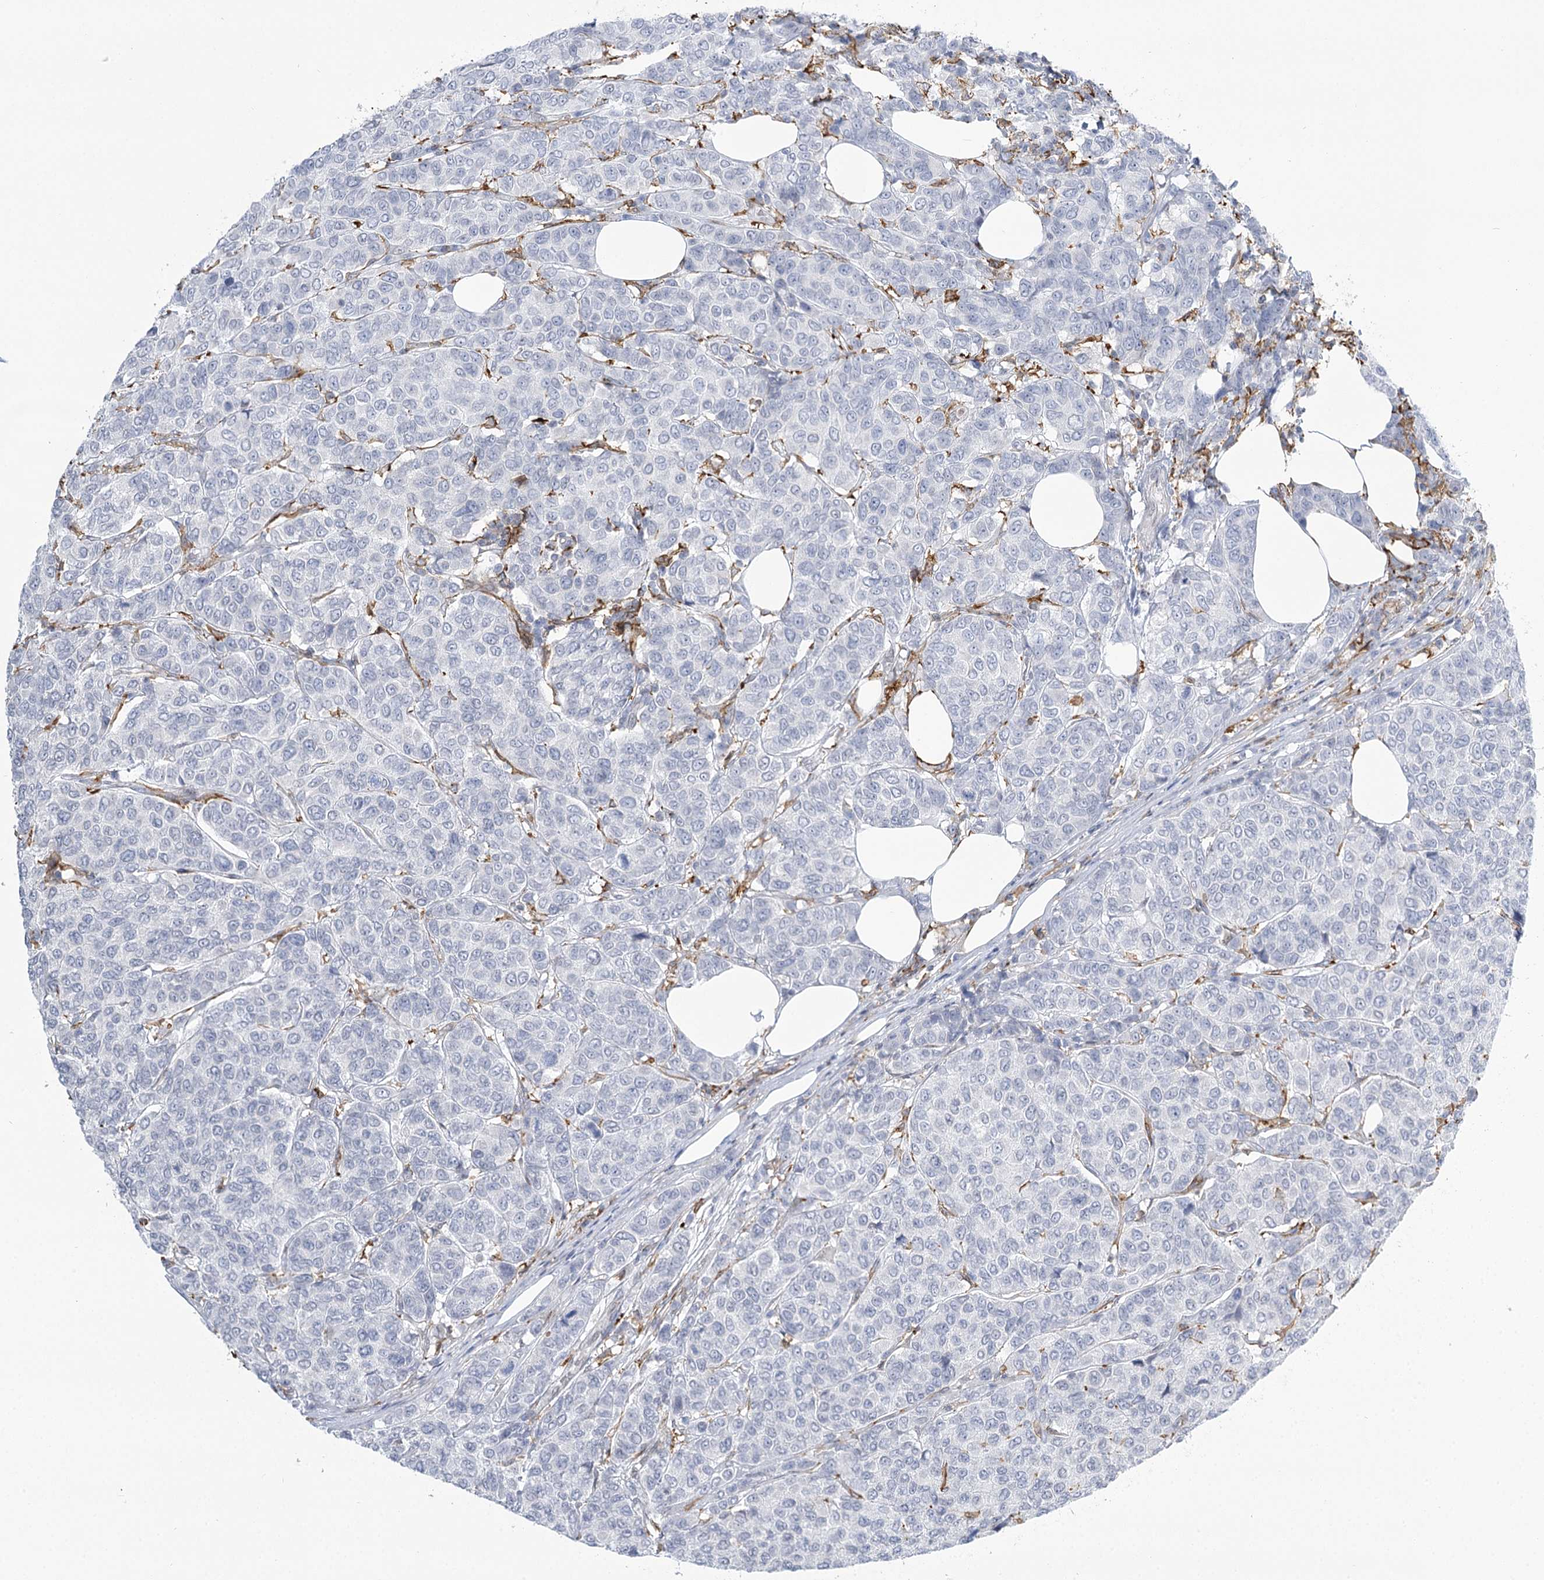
{"staining": {"intensity": "negative", "quantity": "none", "location": "none"}, "tissue": "breast cancer", "cell_type": "Tumor cells", "image_type": "cancer", "snomed": [{"axis": "morphology", "description": "Duct carcinoma"}, {"axis": "topography", "description": "Breast"}], "caption": "Tumor cells show no significant protein staining in breast cancer.", "gene": "C11orf1", "patient": {"sex": "female", "age": 55}}